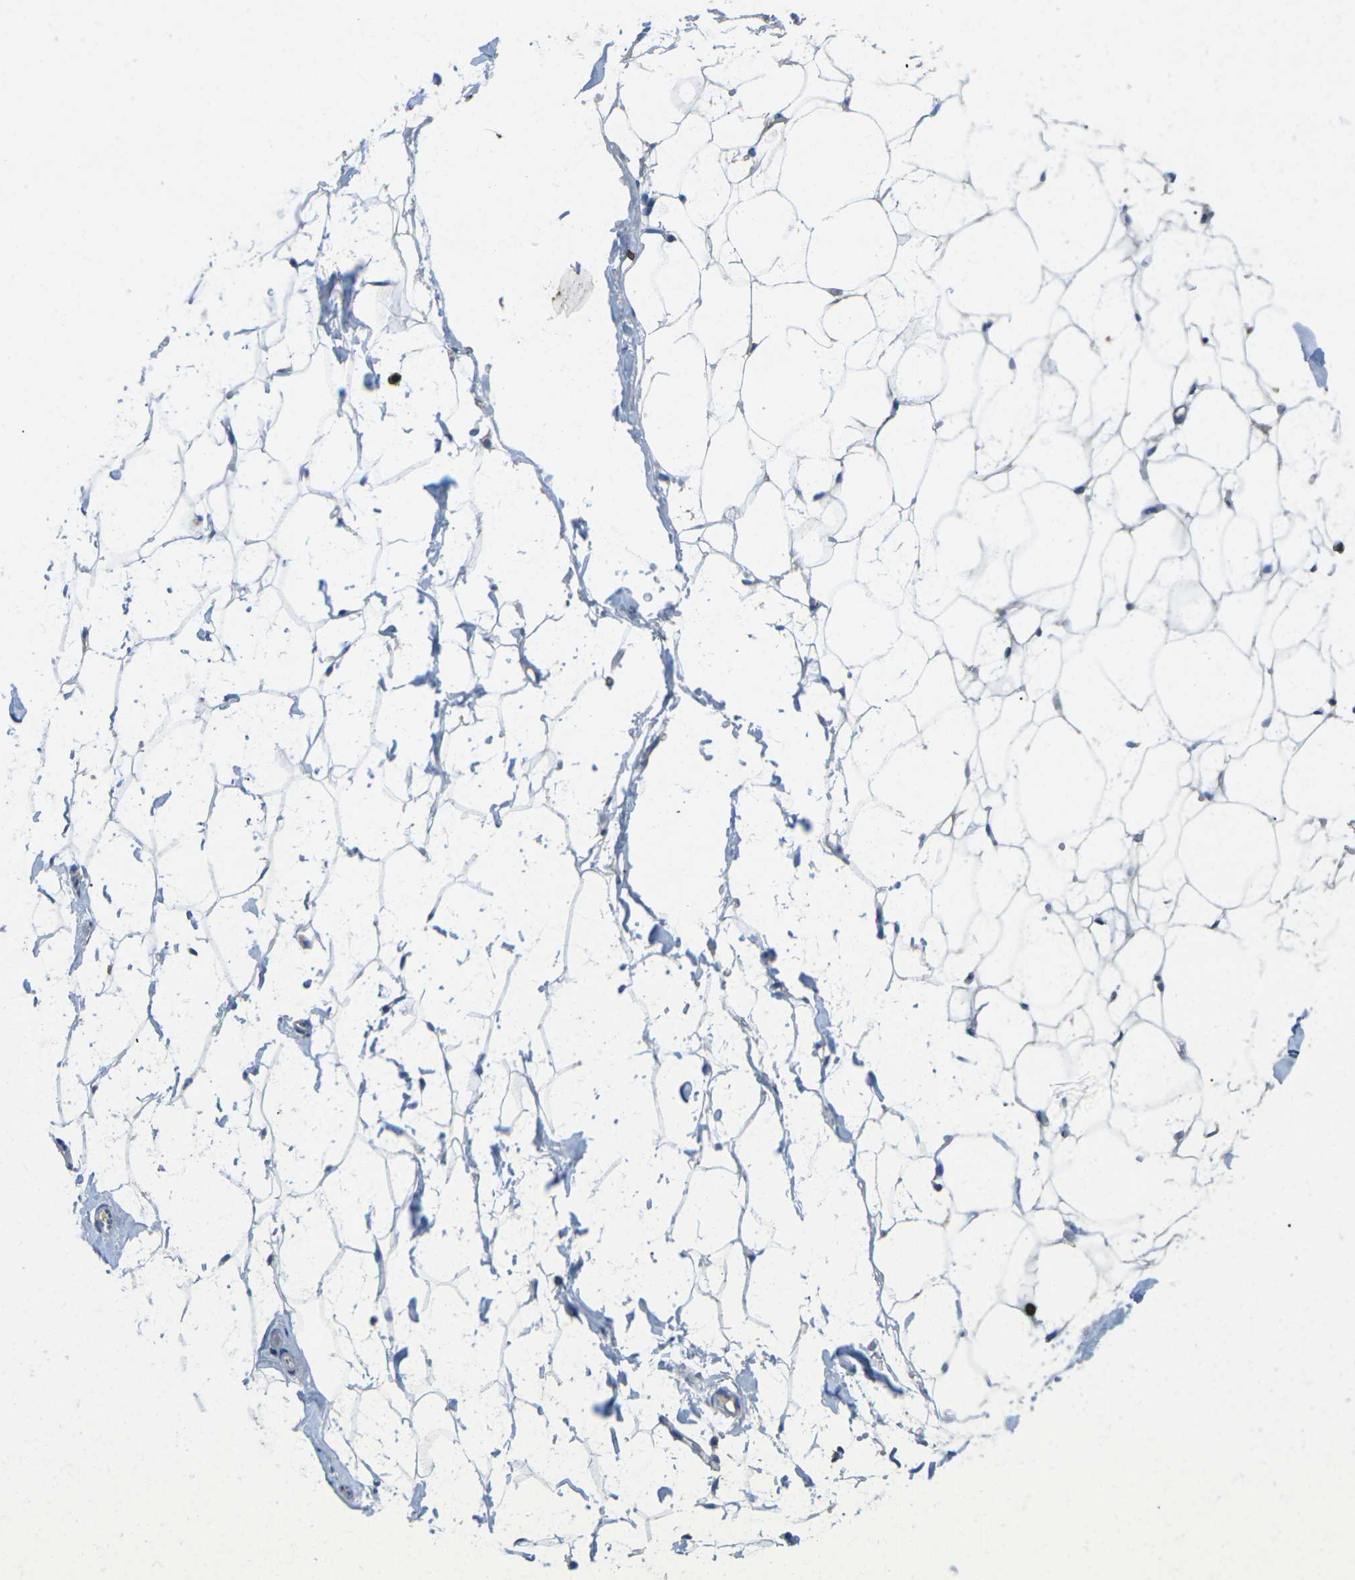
{"staining": {"intensity": "negative", "quantity": "none", "location": "none"}, "tissue": "adipose tissue", "cell_type": "Adipocytes", "image_type": "normal", "snomed": [{"axis": "morphology", "description": "Normal tissue, NOS"}, {"axis": "topography", "description": "Breast"}, {"axis": "topography", "description": "Soft tissue"}], "caption": "Immunohistochemical staining of normal human adipose tissue reveals no significant positivity in adipocytes.", "gene": "CD19", "patient": {"sex": "female", "age": 75}}